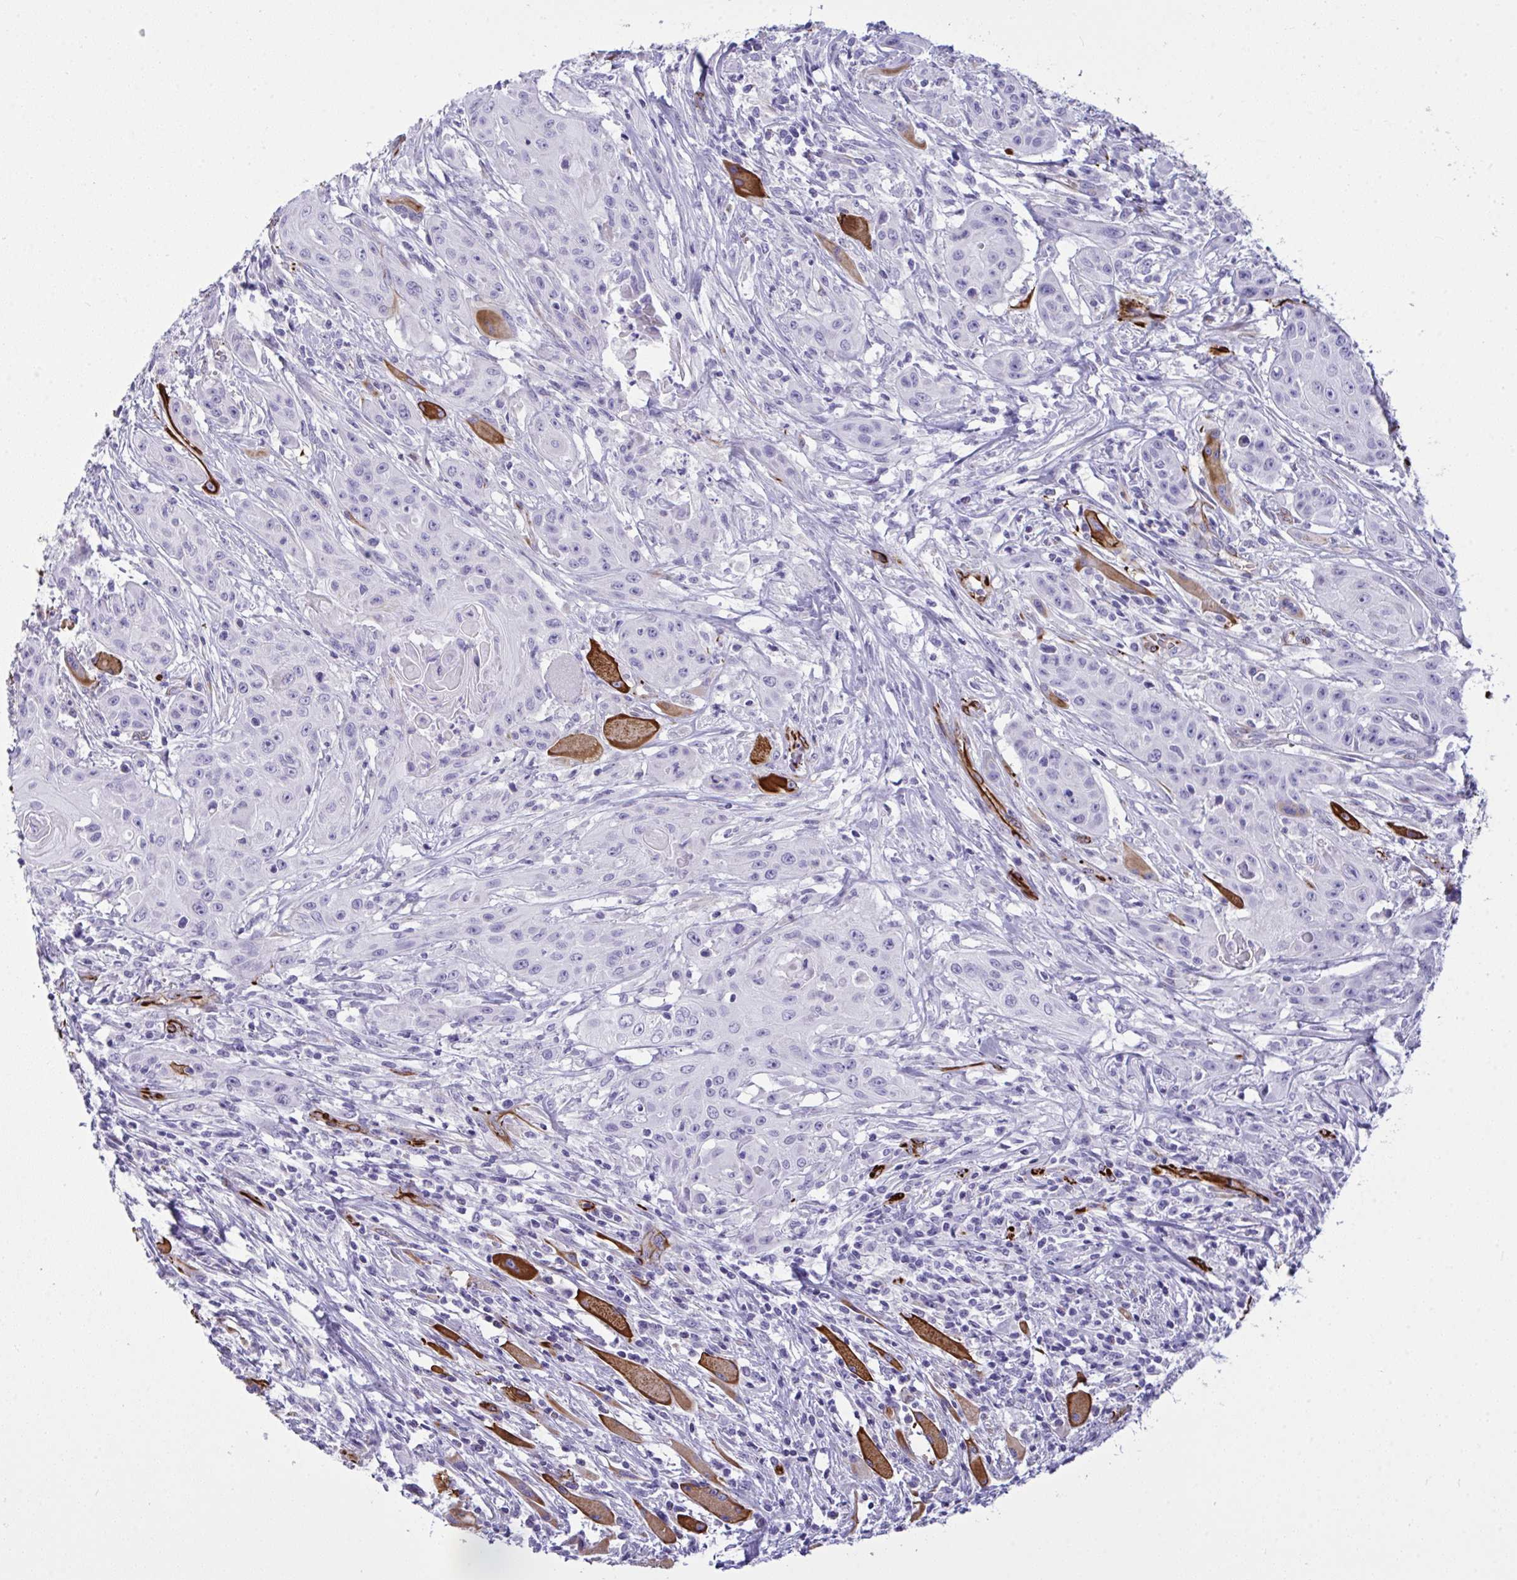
{"staining": {"intensity": "negative", "quantity": "none", "location": "none"}, "tissue": "head and neck cancer", "cell_type": "Tumor cells", "image_type": "cancer", "snomed": [{"axis": "morphology", "description": "Squamous cell carcinoma, NOS"}, {"axis": "topography", "description": "Oral tissue"}, {"axis": "topography", "description": "Head-Neck"}, {"axis": "topography", "description": "Neck, NOS"}], "caption": "There is no significant positivity in tumor cells of head and neck cancer. (DAB immunohistochemistry (IHC) with hematoxylin counter stain).", "gene": "SLC35B1", "patient": {"sex": "female", "age": 55}}